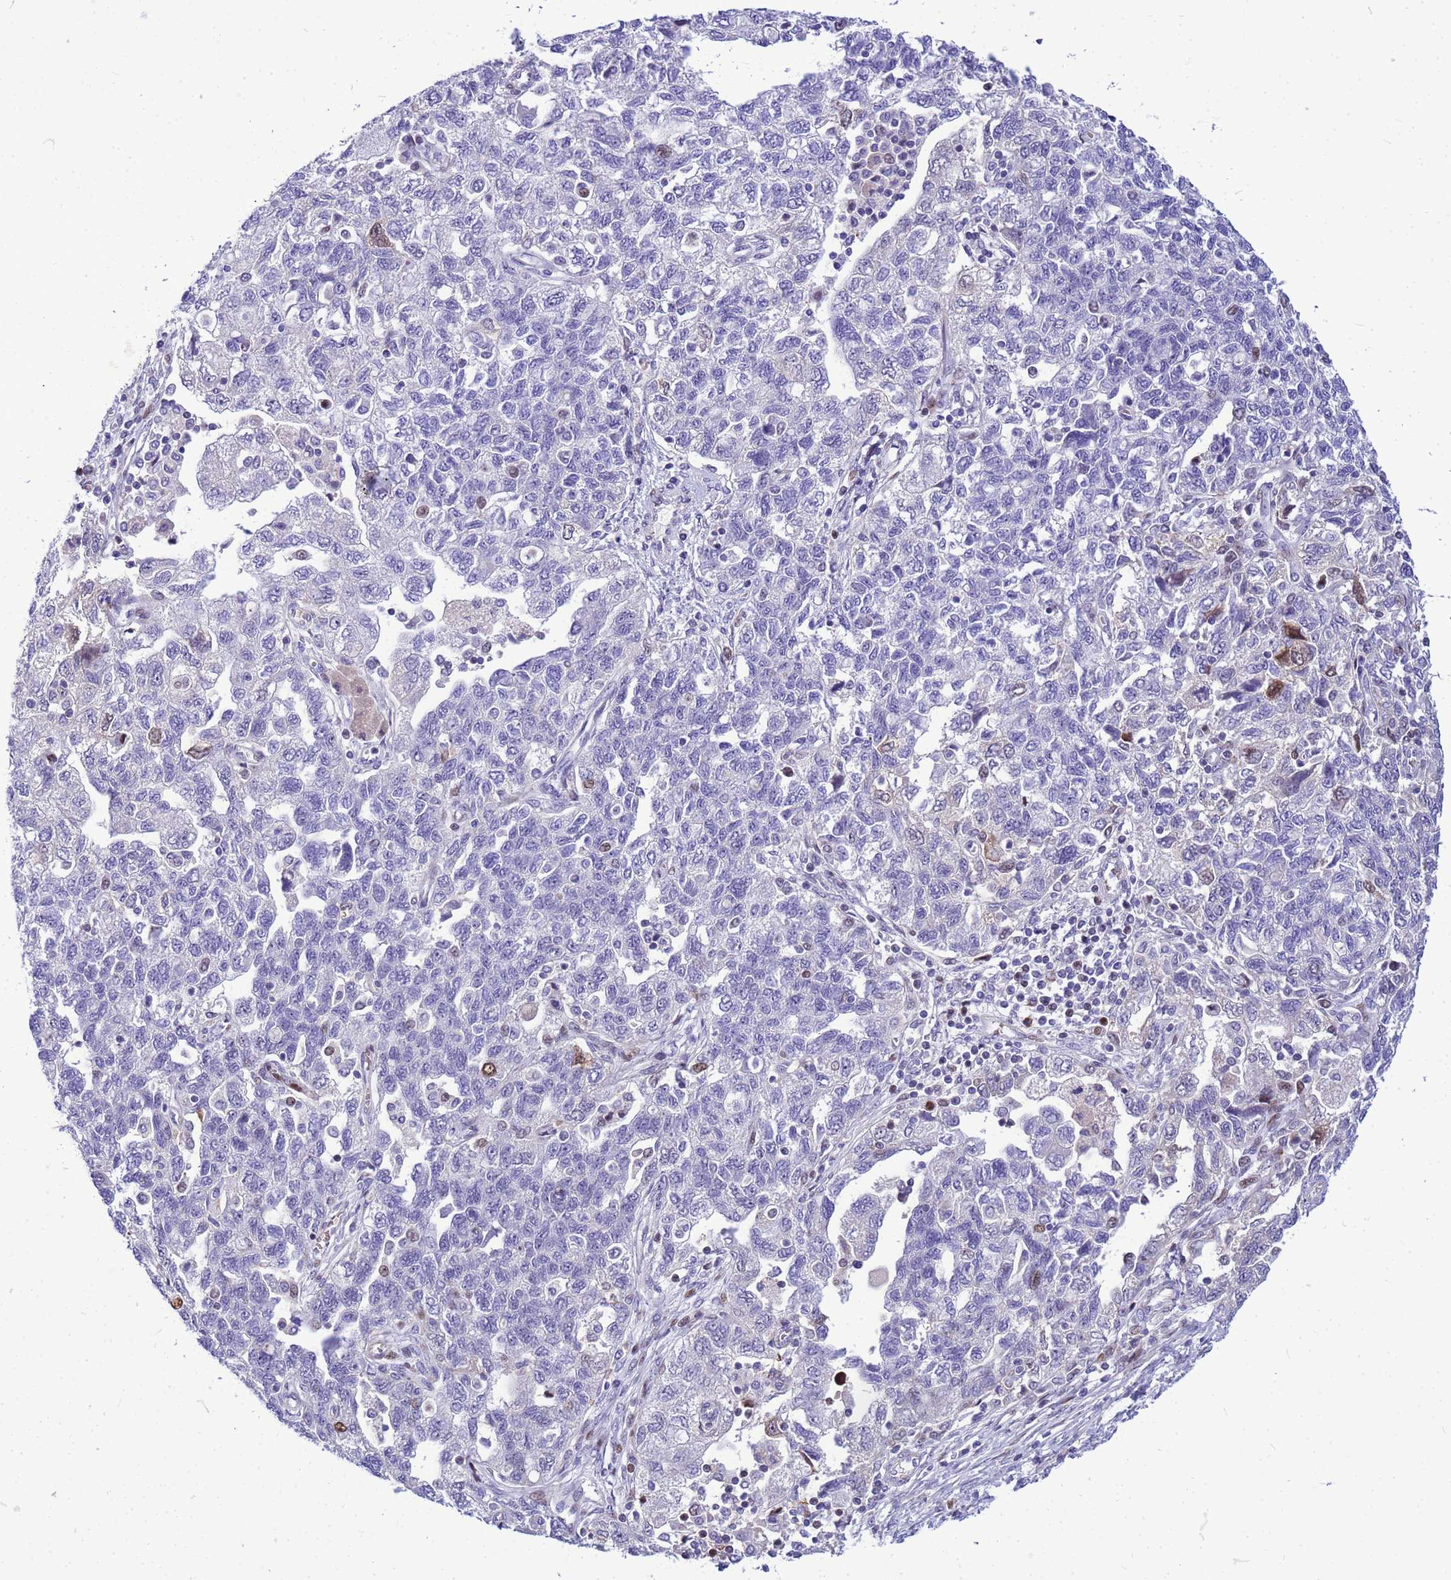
{"staining": {"intensity": "negative", "quantity": "none", "location": "none"}, "tissue": "ovarian cancer", "cell_type": "Tumor cells", "image_type": "cancer", "snomed": [{"axis": "morphology", "description": "Carcinoma, NOS"}, {"axis": "morphology", "description": "Cystadenocarcinoma, serous, NOS"}, {"axis": "topography", "description": "Ovary"}], "caption": "Ovarian cancer was stained to show a protein in brown. There is no significant expression in tumor cells.", "gene": "ADAMTS7", "patient": {"sex": "female", "age": 69}}